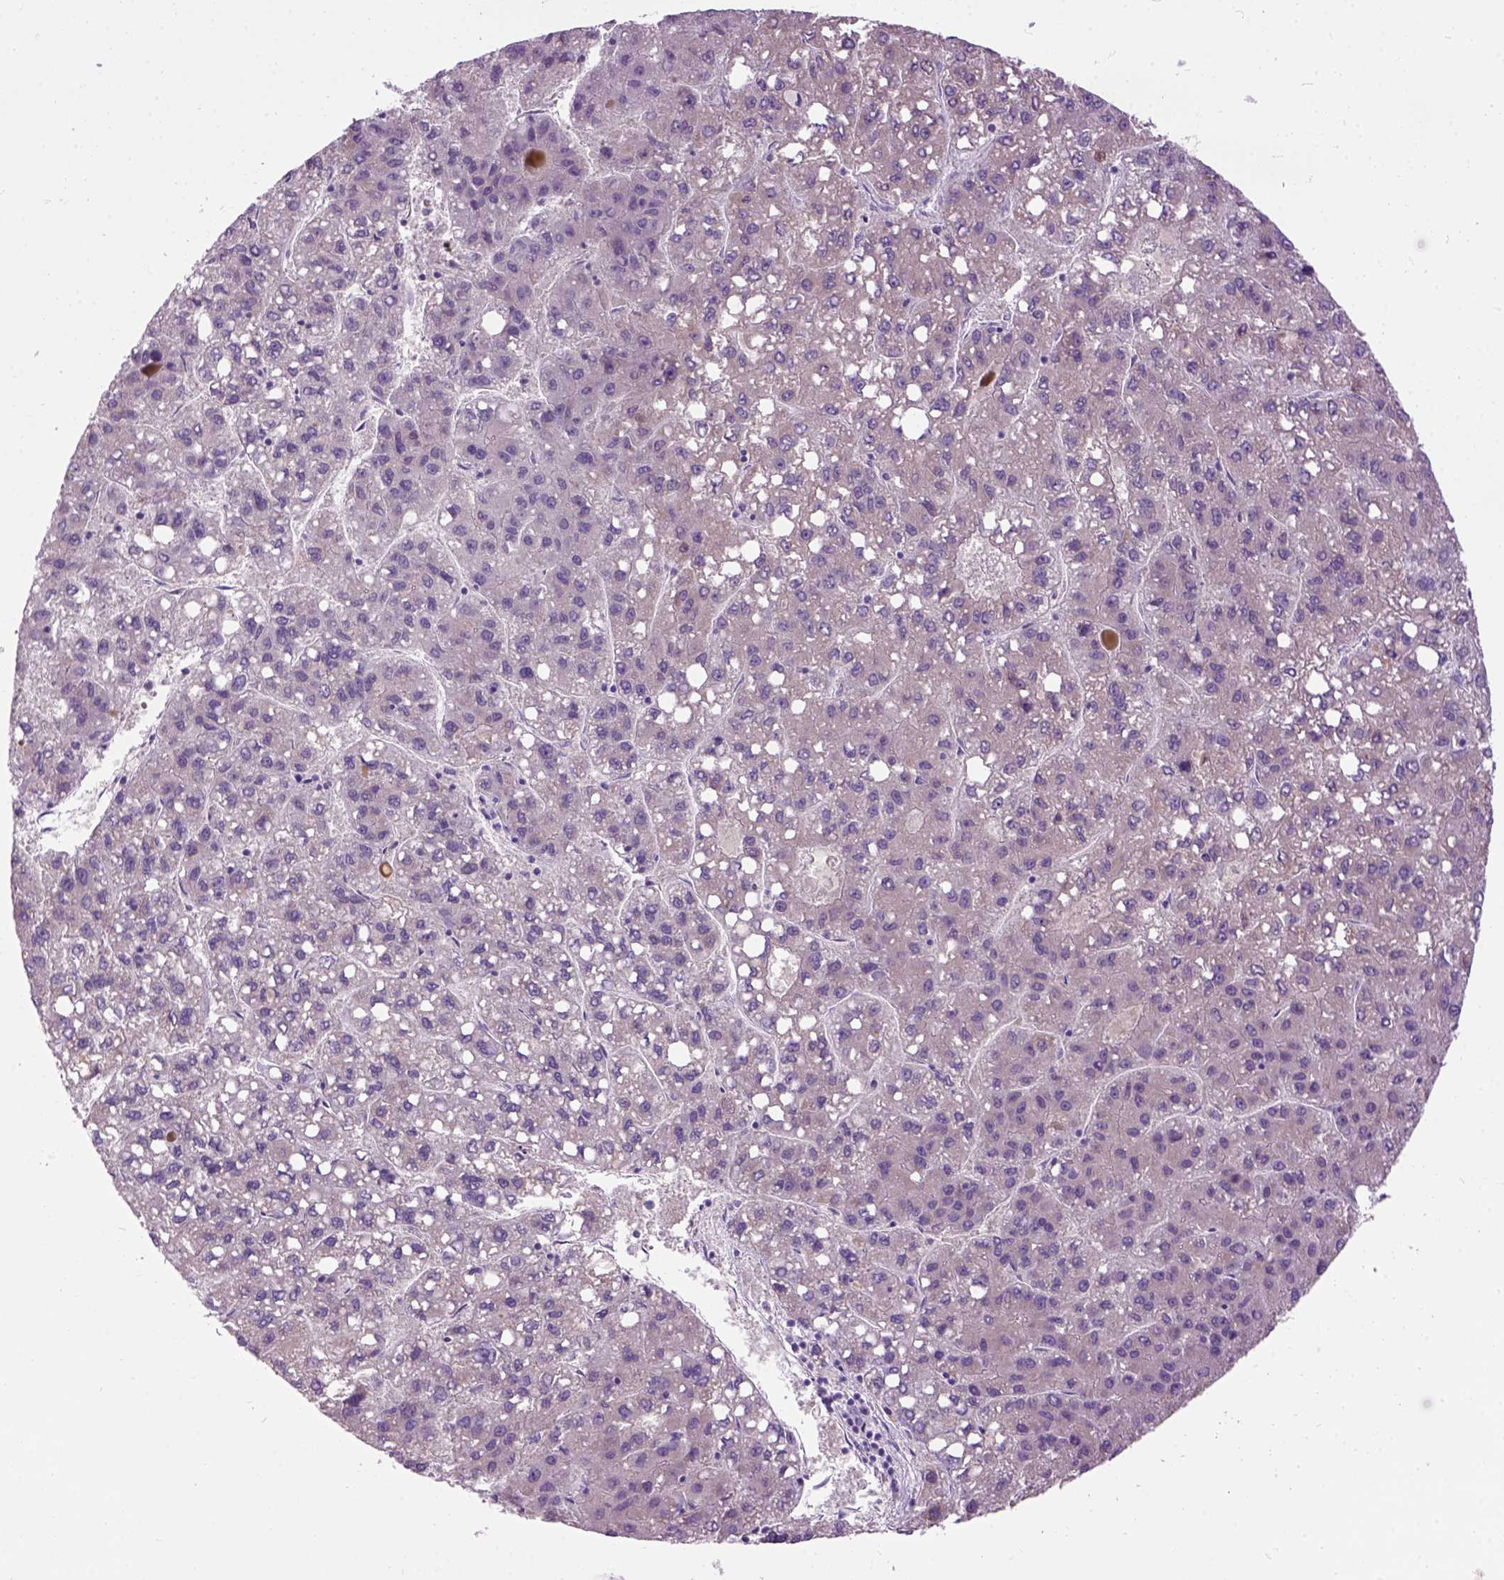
{"staining": {"intensity": "negative", "quantity": "none", "location": "none"}, "tissue": "liver cancer", "cell_type": "Tumor cells", "image_type": "cancer", "snomed": [{"axis": "morphology", "description": "Carcinoma, Hepatocellular, NOS"}, {"axis": "topography", "description": "Liver"}], "caption": "Tumor cells are negative for brown protein staining in liver cancer (hepatocellular carcinoma).", "gene": "MAPT", "patient": {"sex": "female", "age": 82}}